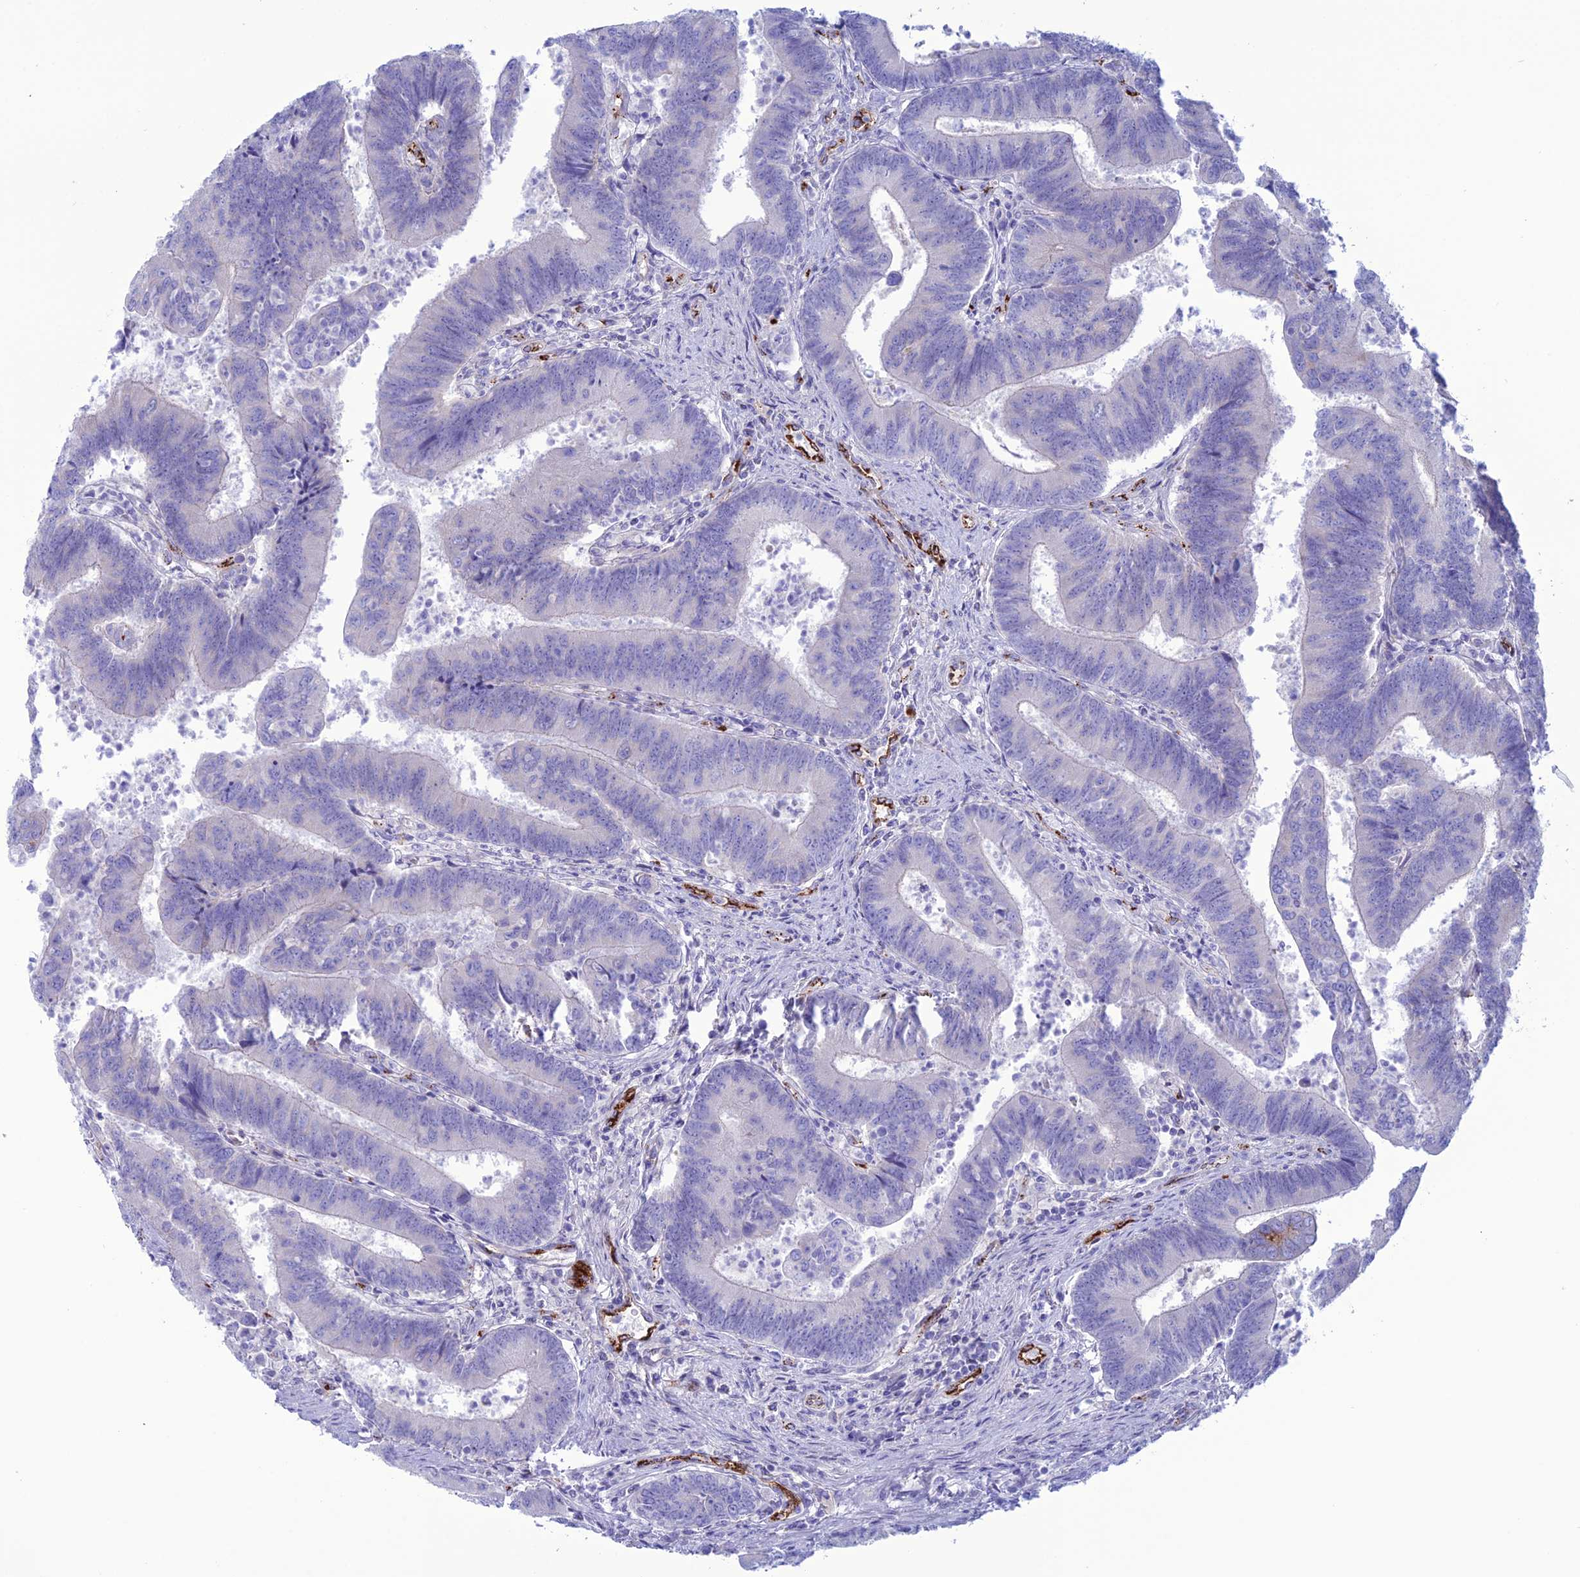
{"staining": {"intensity": "negative", "quantity": "none", "location": "none"}, "tissue": "colorectal cancer", "cell_type": "Tumor cells", "image_type": "cancer", "snomed": [{"axis": "morphology", "description": "Adenocarcinoma, NOS"}, {"axis": "topography", "description": "Colon"}], "caption": "This is an IHC histopathology image of colorectal cancer. There is no expression in tumor cells.", "gene": "CDC42EP5", "patient": {"sex": "female", "age": 67}}